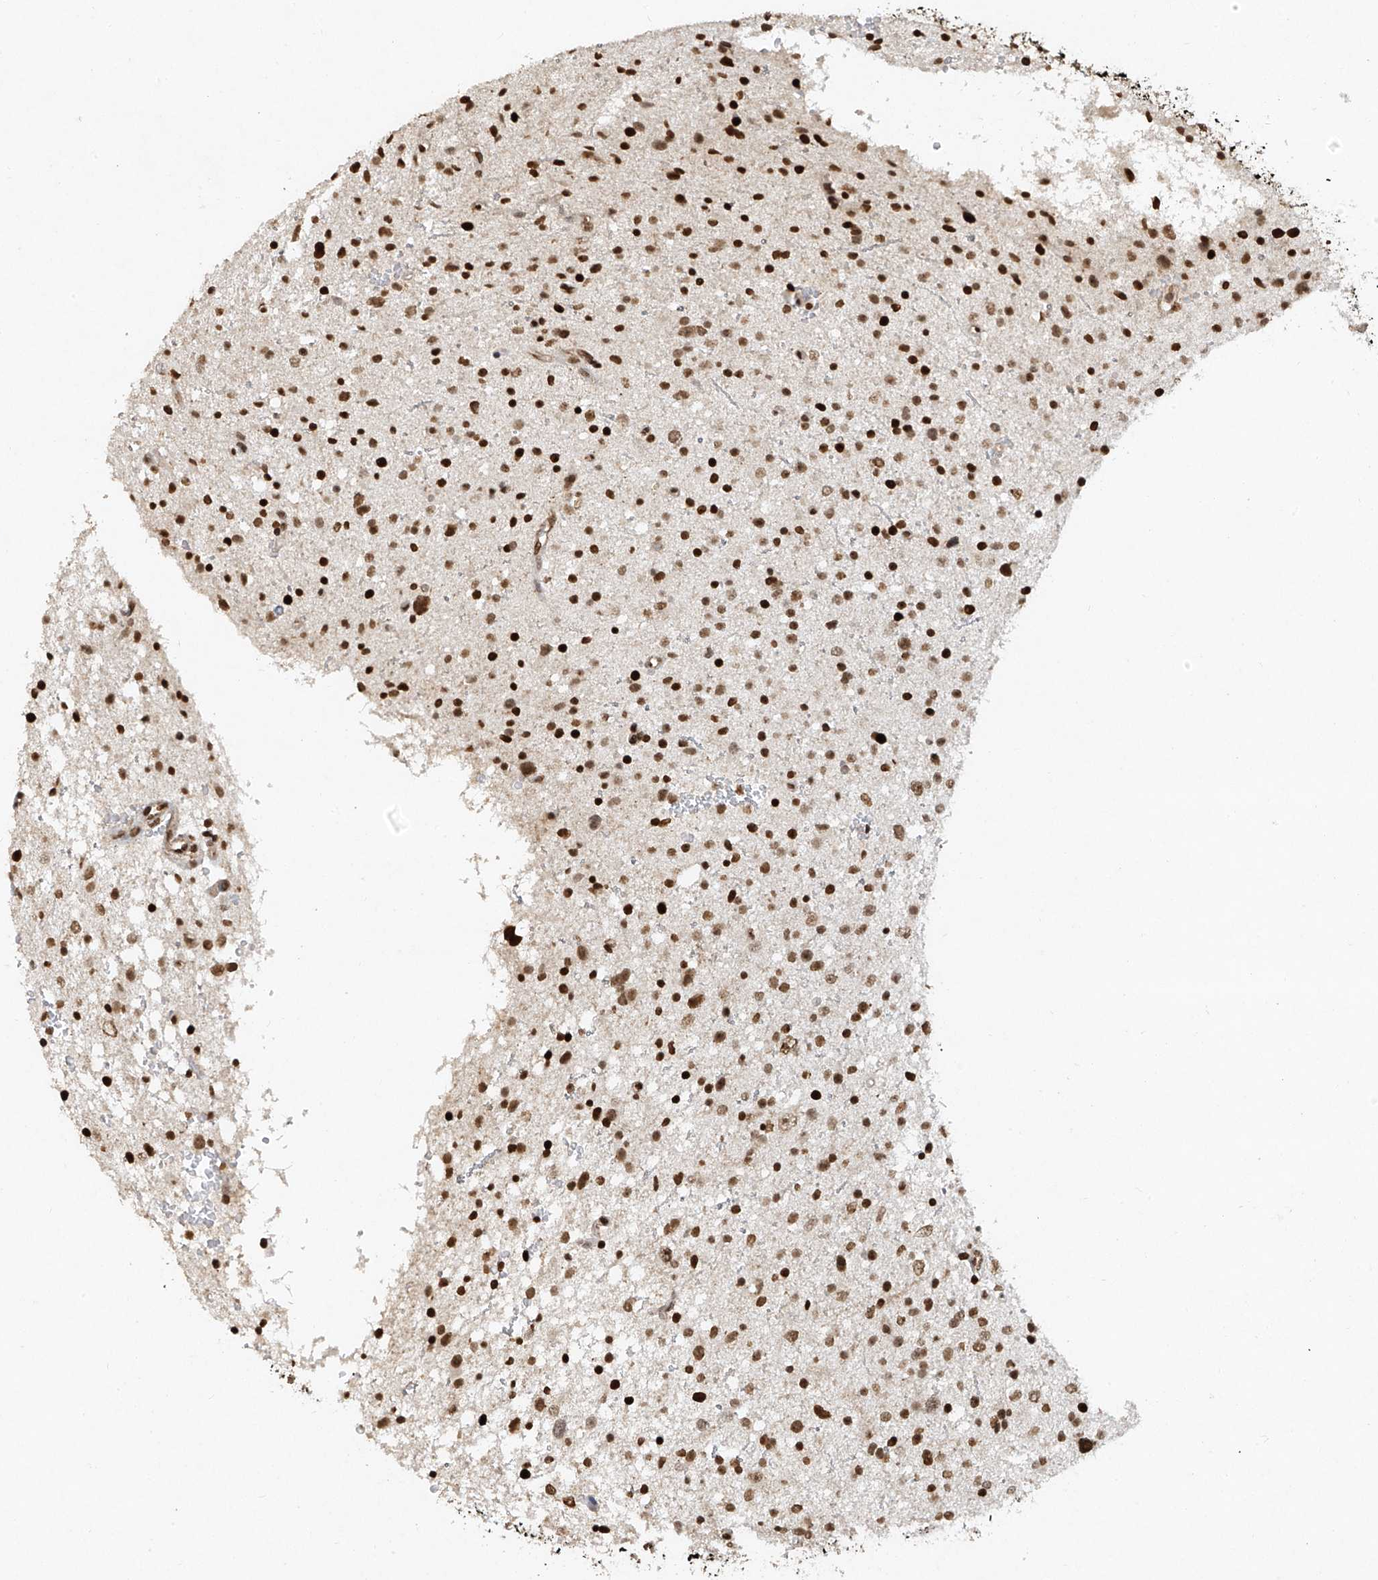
{"staining": {"intensity": "strong", "quantity": ">75%", "location": "nuclear"}, "tissue": "glioma", "cell_type": "Tumor cells", "image_type": "cancer", "snomed": [{"axis": "morphology", "description": "Glioma, malignant, Low grade"}, {"axis": "topography", "description": "Brain"}], "caption": "A brown stain labels strong nuclear expression of a protein in human low-grade glioma (malignant) tumor cells.", "gene": "ATRIP", "patient": {"sex": "female", "age": 37}}